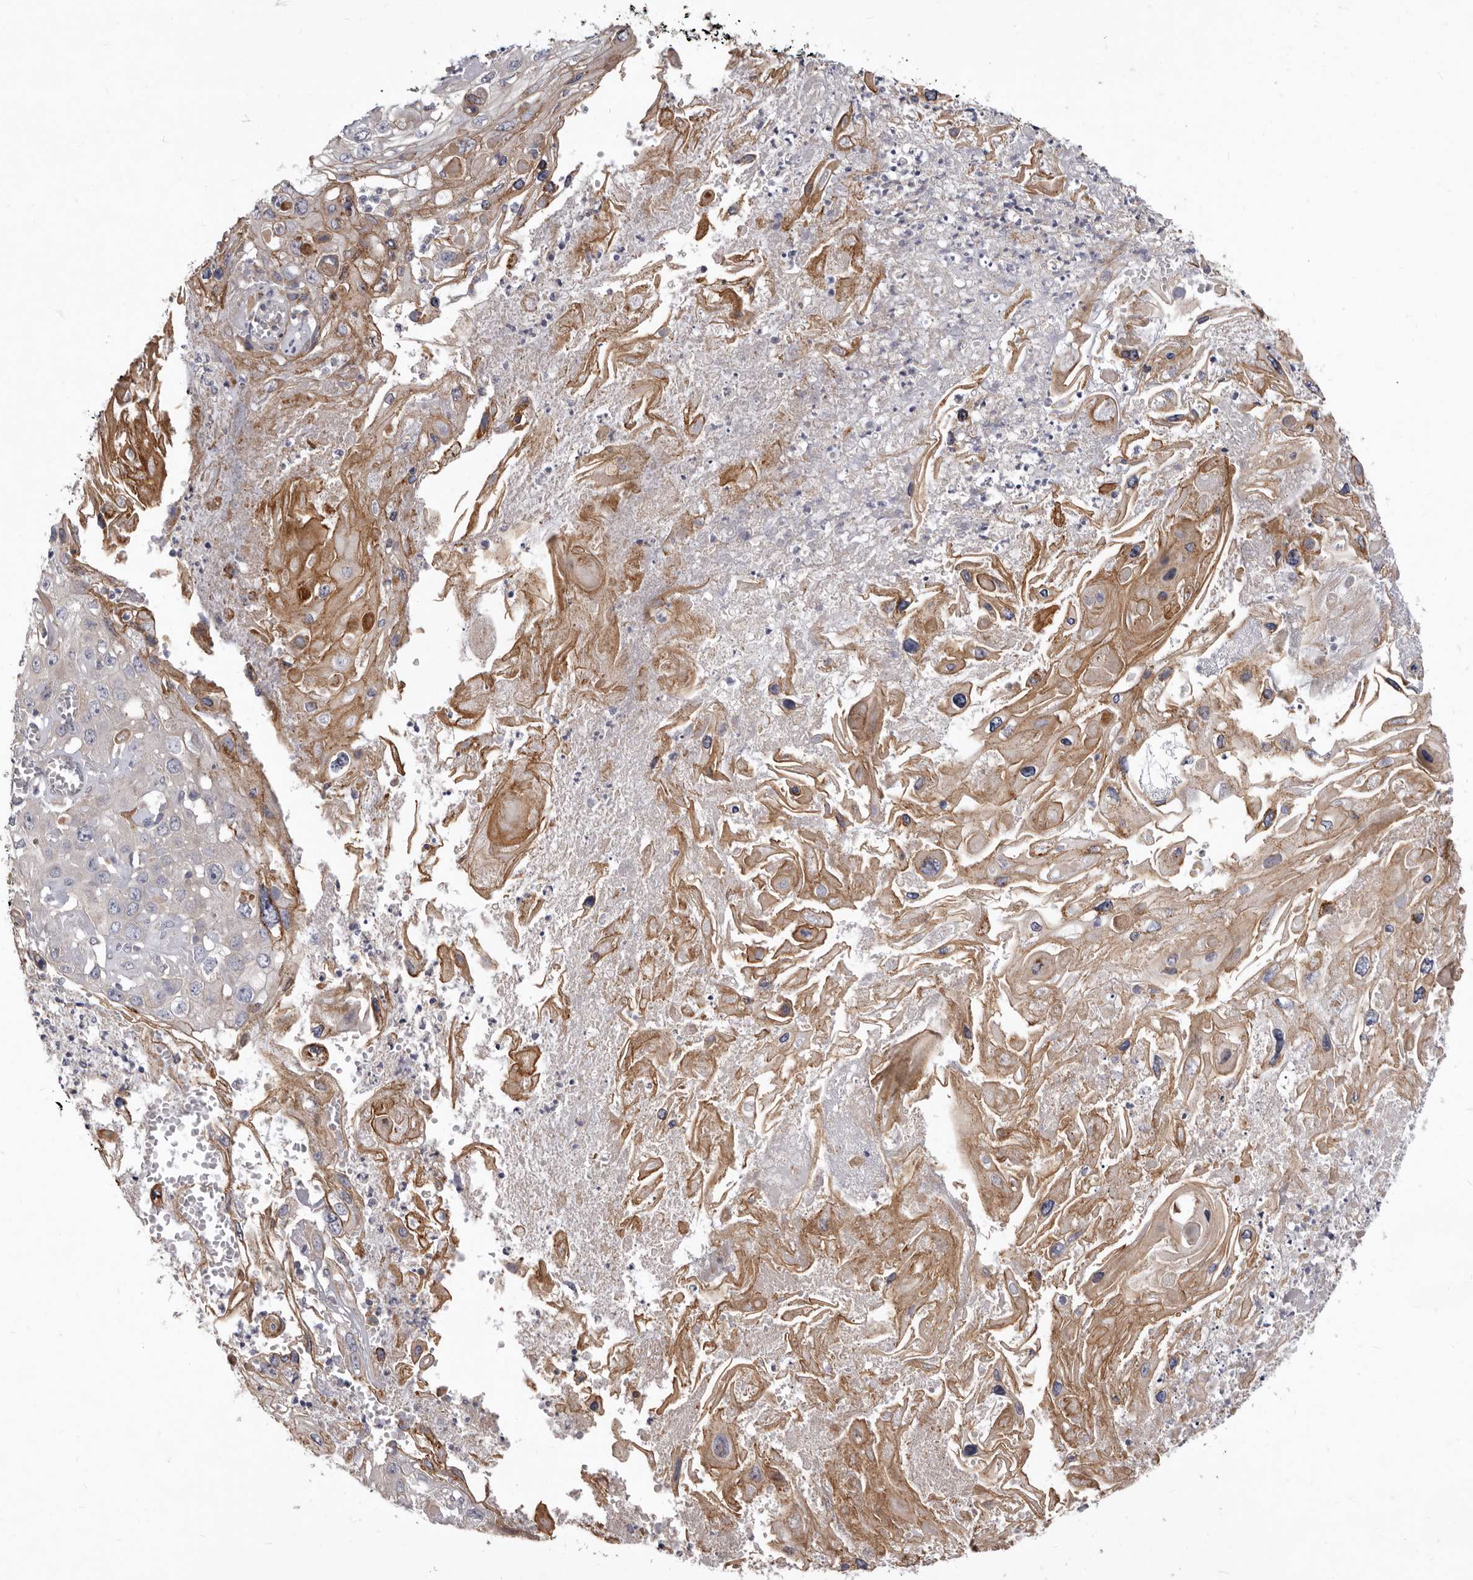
{"staining": {"intensity": "moderate", "quantity": "<25%", "location": "cytoplasmic/membranous"}, "tissue": "skin cancer", "cell_type": "Tumor cells", "image_type": "cancer", "snomed": [{"axis": "morphology", "description": "Squamous cell carcinoma, NOS"}, {"axis": "topography", "description": "Skin"}], "caption": "IHC staining of skin squamous cell carcinoma, which shows low levels of moderate cytoplasmic/membranous staining in approximately <25% of tumor cells indicating moderate cytoplasmic/membranous protein positivity. The staining was performed using DAB (3,3'-diaminobenzidine) (brown) for protein detection and nuclei were counterstained in hematoxylin (blue).", "gene": "FMO2", "patient": {"sex": "male", "age": 55}}